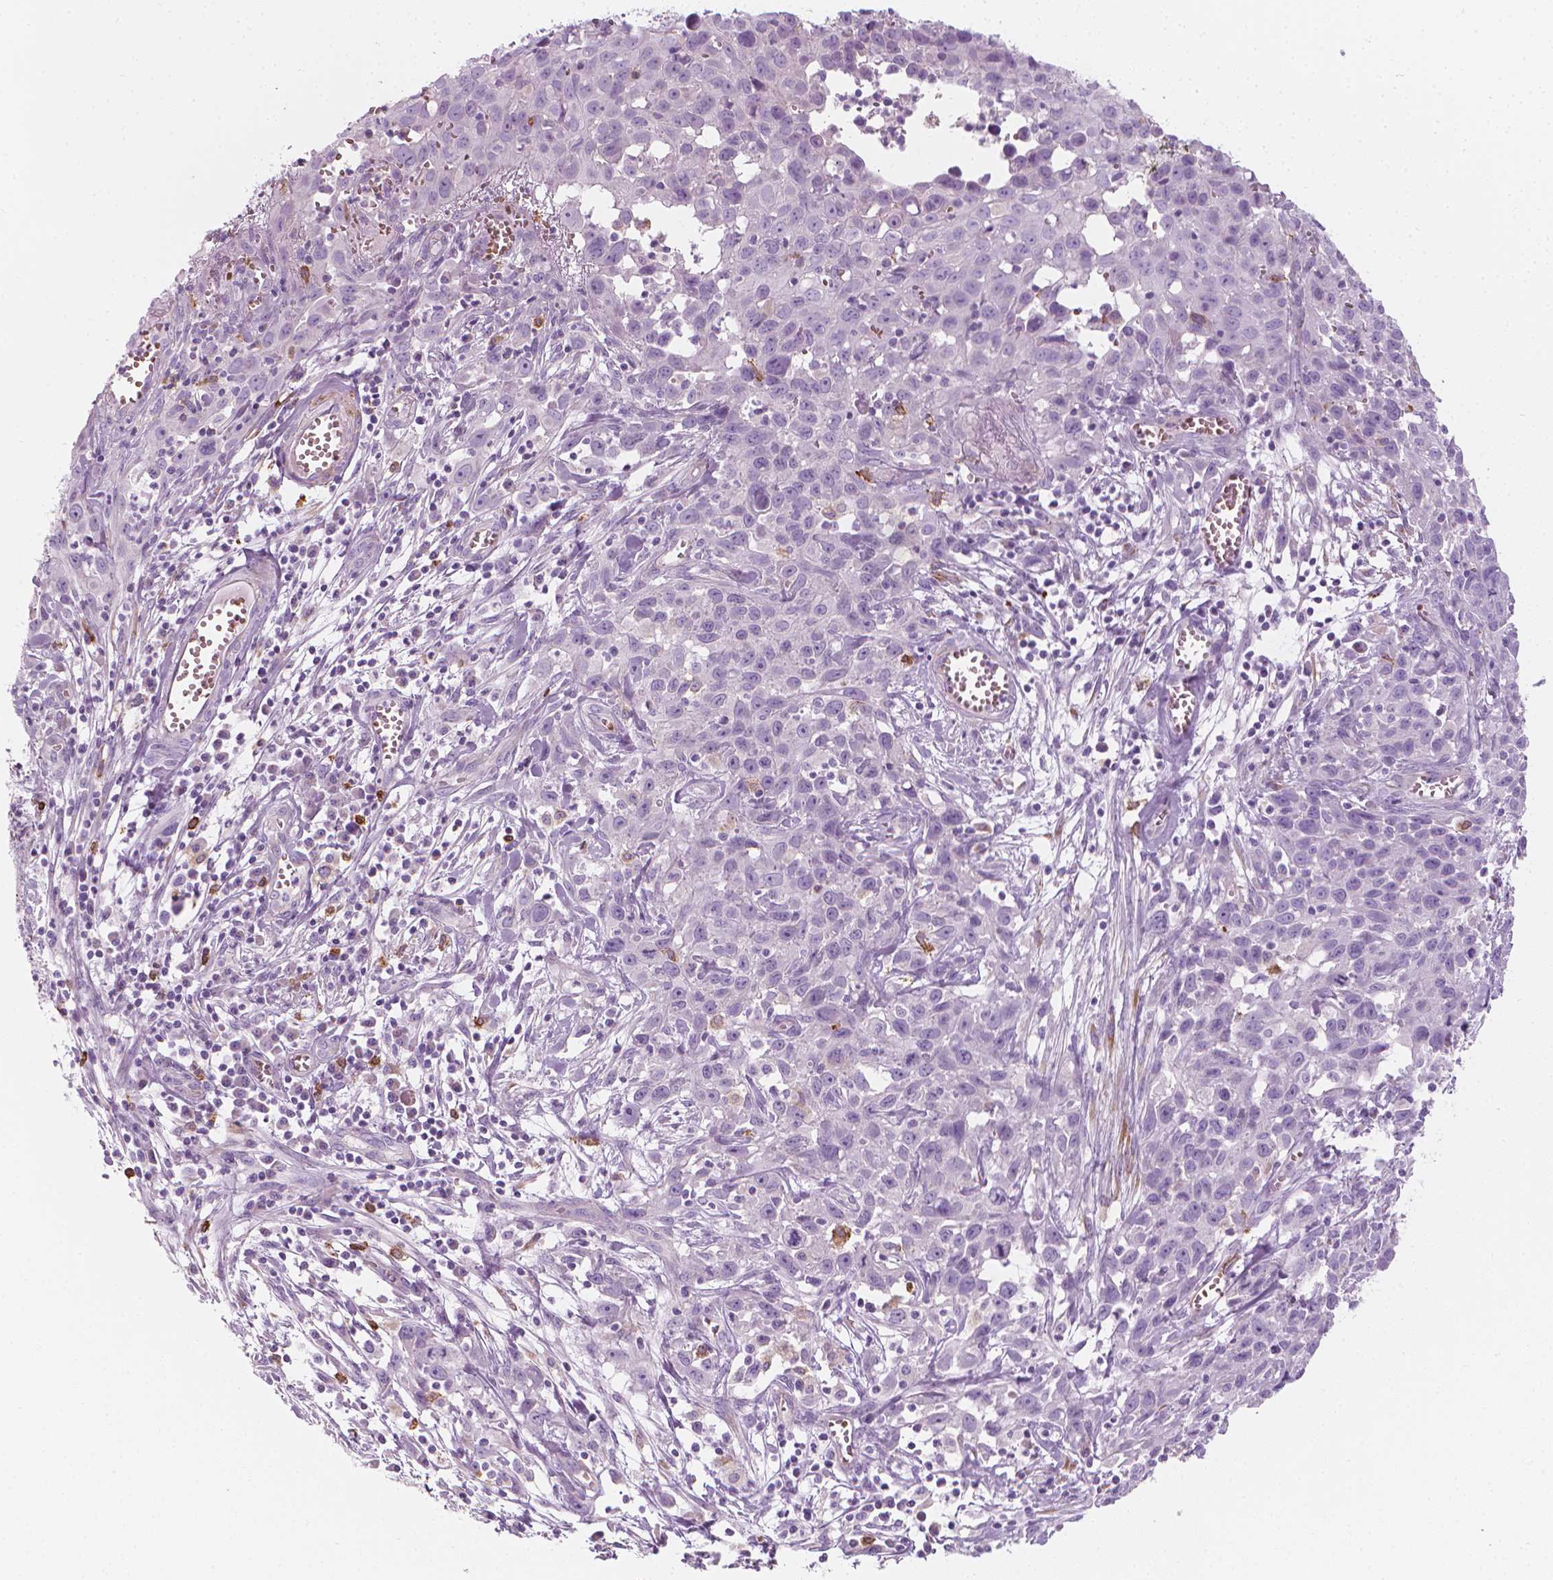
{"staining": {"intensity": "negative", "quantity": "none", "location": "none"}, "tissue": "cervical cancer", "cell_type": "Tumor cells", "image_type": "cancer", "snomed": [{"axis": "morphology", "description": "Squamous cell carcinoma, NOS"}, {"axis": "topography", "description": "Cervix"}], "caption": "IHC photomicrograph of neoplastic tissue: cervical squamous cell carcinoma stained with DAB reveals no significant protein expression in tumor cells.", "gene": "CES1", "patient": {"sex": "female", "age": 38}}